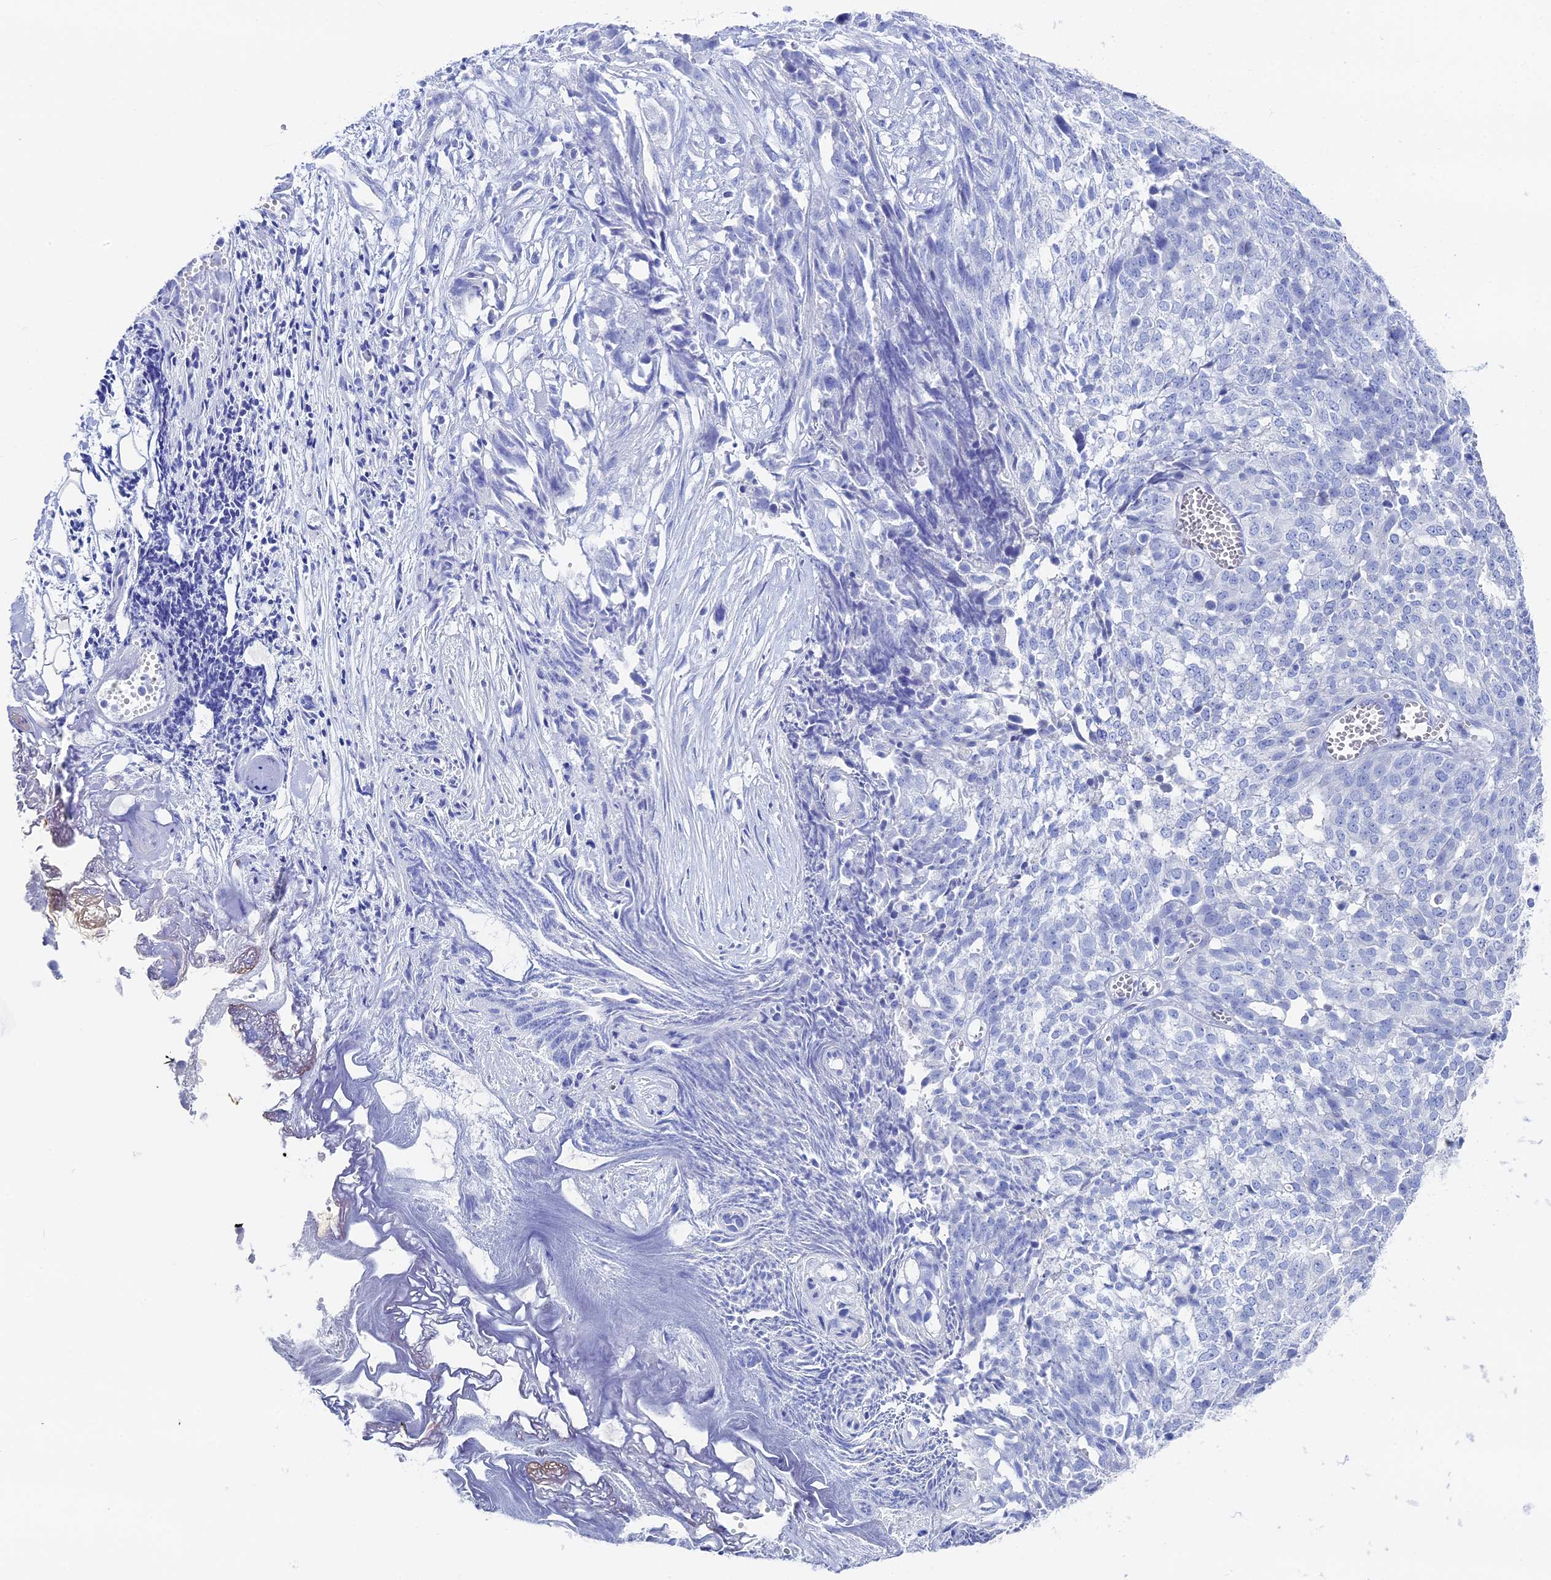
{"staining": {"intensity": "negative", "quantity": "none", "location": "none"}, "tissue": "ovarian cancer", "cell_type": "Tumor cells", "image_type": "cancer", "snomed": [{"axis": "morphology", "description": "Cystadenocarcinoma, serous, NOS"}, {"axis": "topography", "description": "Soft tissue"}, {"axis": "topography", "description": "Ovary"}], "caption": "Immunohistochemistry image of human serous cystadenocarcinoma (ovarian) stained for a protein (brown), which demonstrates no staining in tumor cells. Nuclei are stained in blue.", "gene": "UNC119", "patient": {"sex": "female", "age": 57}}